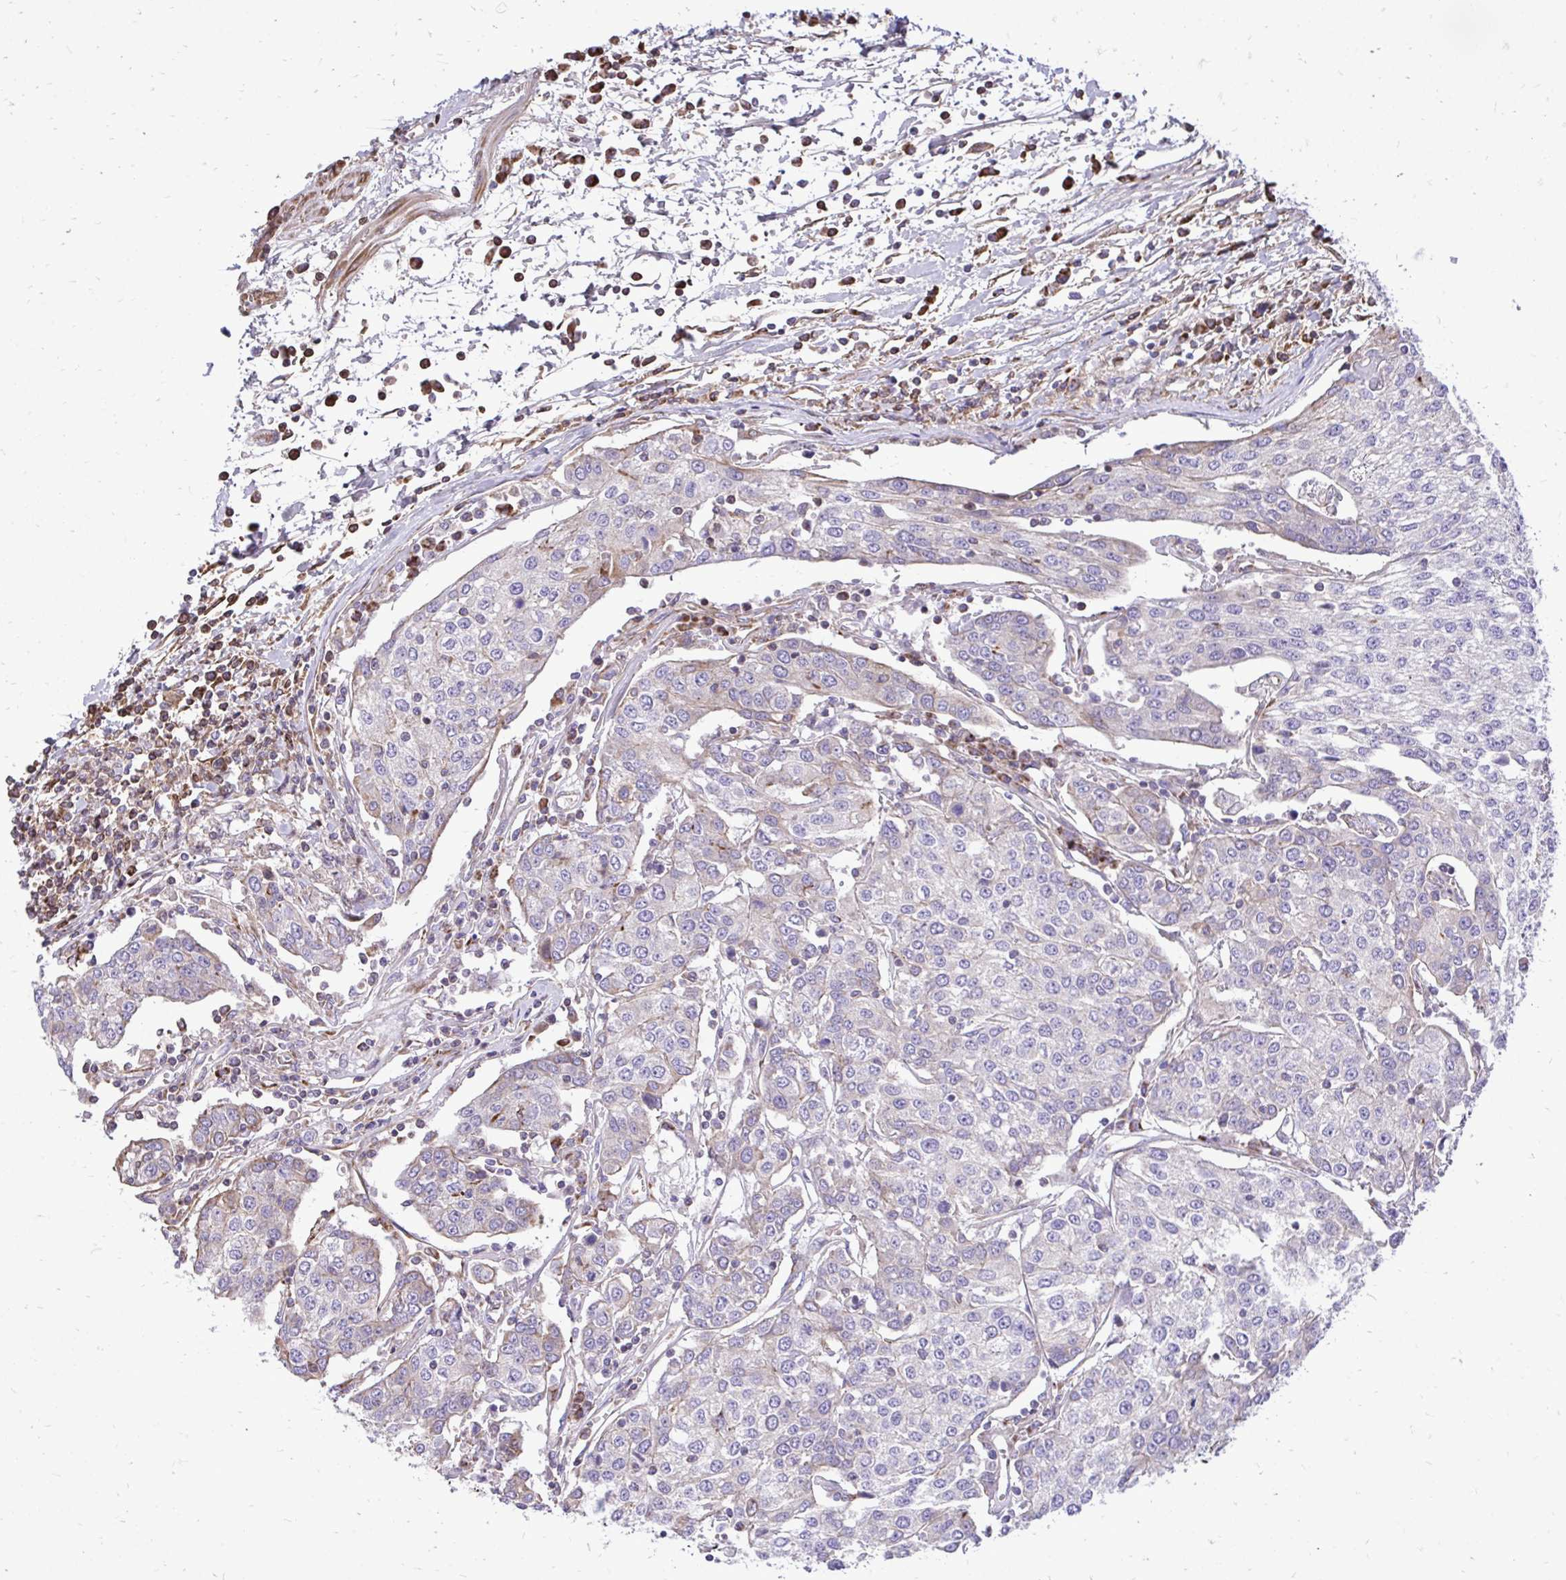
{"staining": {"intensity": "negative", "quantity": "none", "location": "none"}, "tissue": "urothelial cancer", "cell_type": "Tumor cells", "image_type": "cancer", "snomed": [{"axis": "morphology", "description": "Urothelial carcinoma, High grade"}, {"axis": "topography", "description": "Urinary bladder"}], "caption": "A high-resolution histopathology image shows IHC staining of urothelial cancer, which exhibits no significant staining in tumor cells. (DAB (3,3'-diaminobenzidine) immunohistochemistry, high magnification).", "gene": "ATP13A2", "patient": {"sex": "female", "age": 85}}